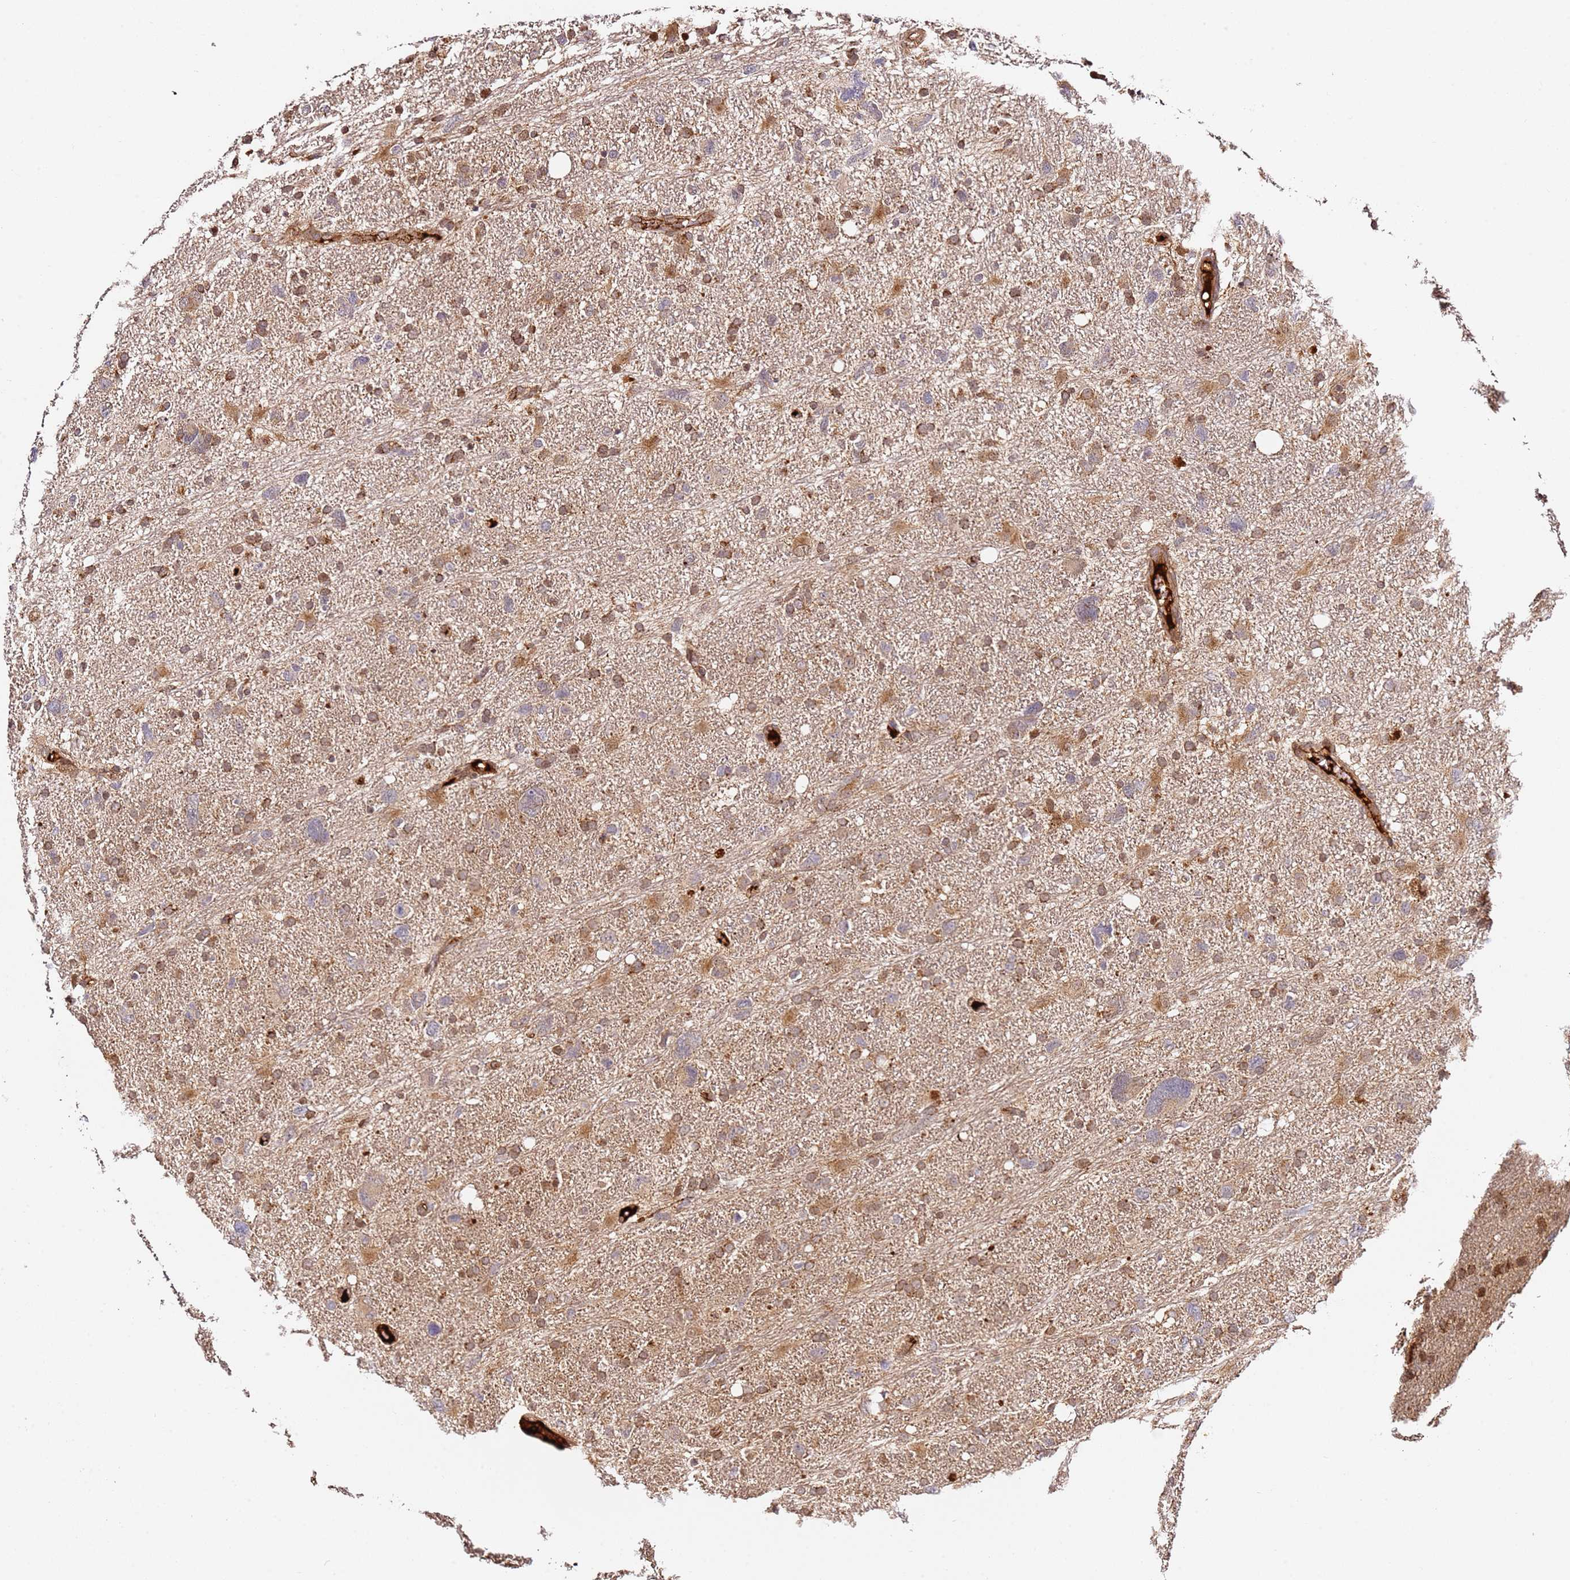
{"staining": {"intensity": "moderate", "quantity": ">75%", "location": "cytoplasmic/membranous,nuclear"}, "tissue": "glioma", "cell_type": "Tumor cells", "image_type": "cancer", "snomed": [{"axis": "morphology", "description": "Glioma, malignant, High grade"}, {"axis": "topography", "description": "Brain"}], "caption": "Moderate cytoplasmic/membranous and nuclear protein staining is present in about >75% of tumor cells in glioma.", "gene": "SMOX", "patient": {"sex": "male", "age": 61}}